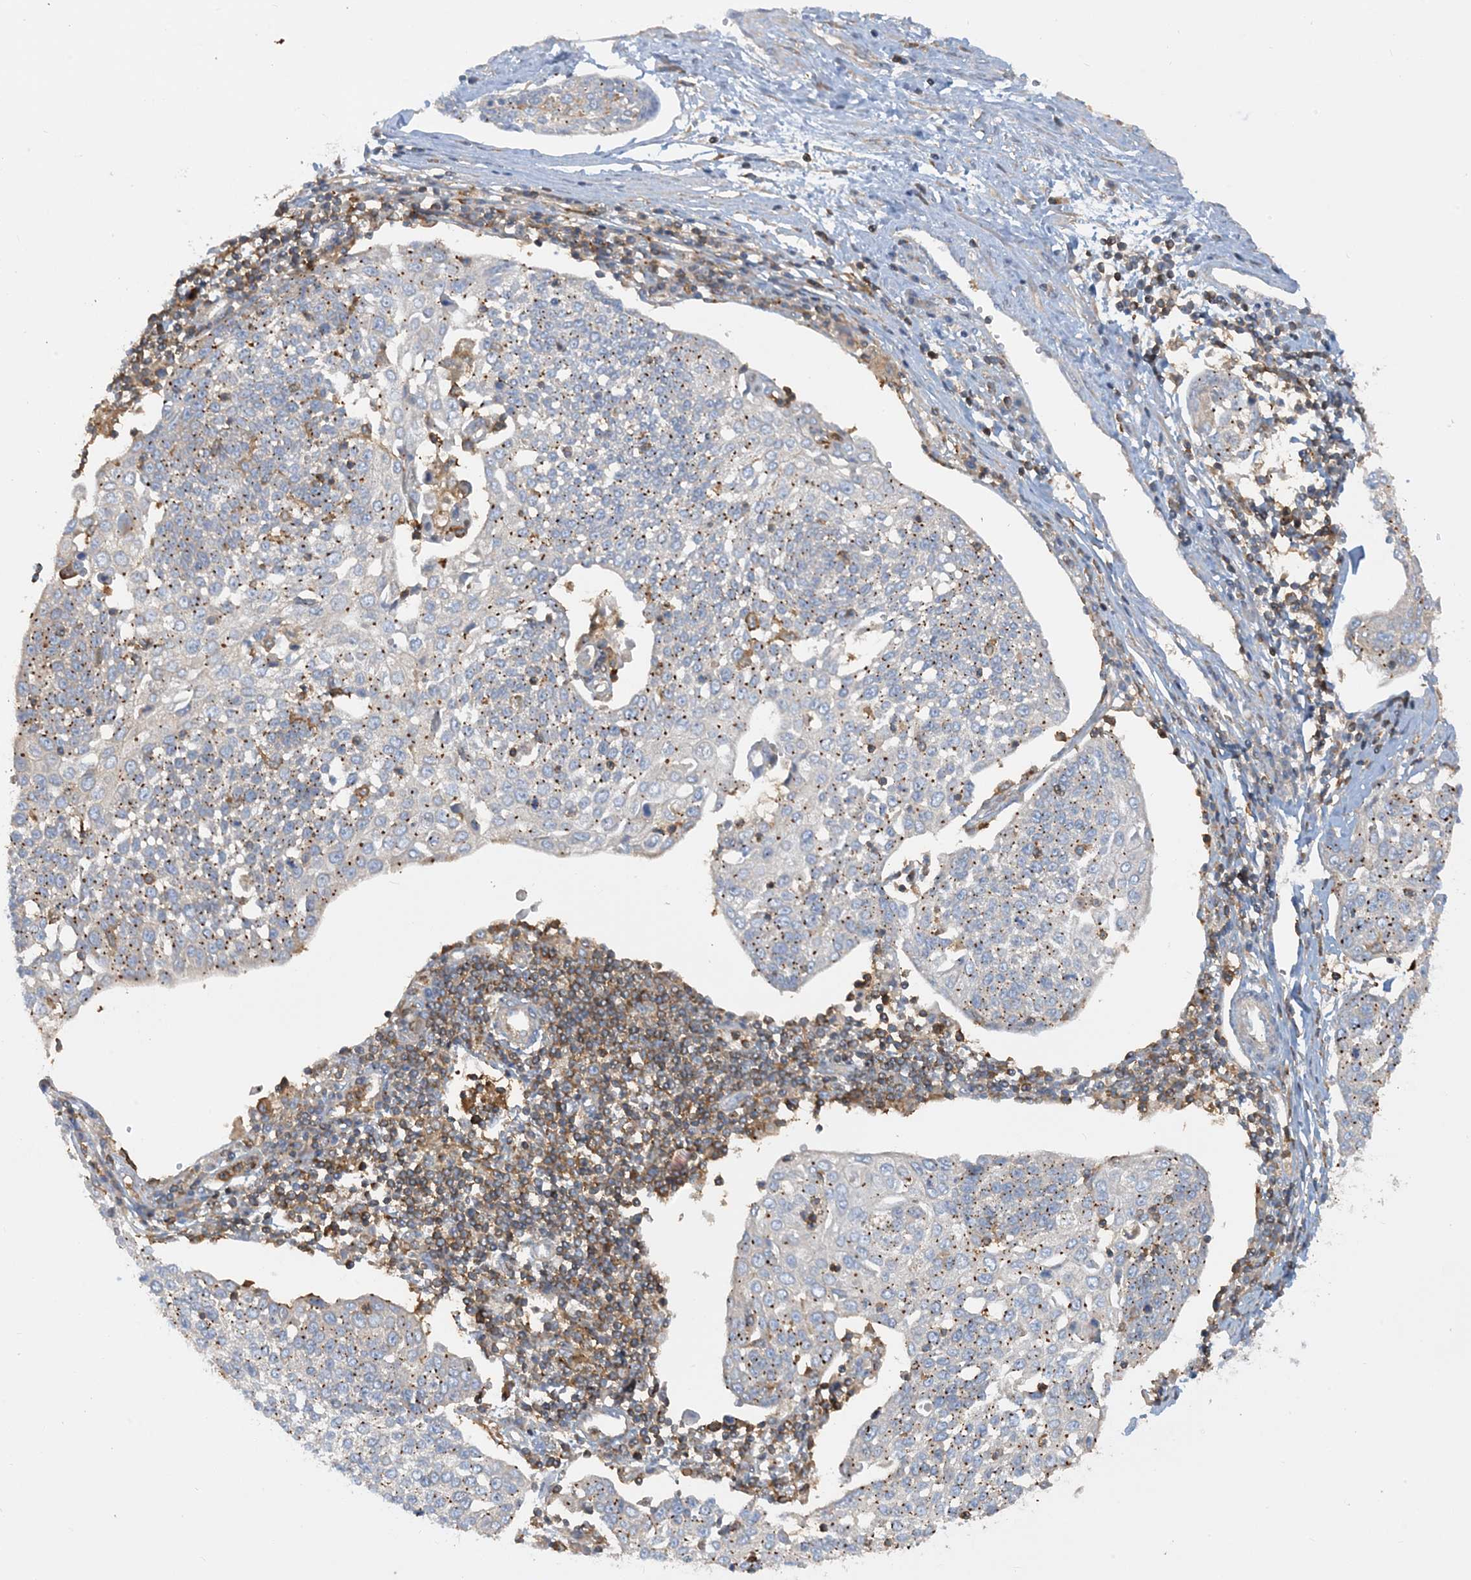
{"staining": {"intensity": "weak", "quantity": ">75%", "location": "cytoplasmic/membranous"}, "tissue": "cervical cancer", "cell_type": "Tumor cells", "image_type": "cancer", "snomed": [{"axis": "morphology", "description": "Squamous cell carcinoma, NOS"}, {"axis": "topography", "description": "Cervix"}], "caption": "Cervical cancer was stained to show a protein in brown. There is low levels of weak cytoplasmic/membranous expression in approximately >75% of tumor cells.", "gene": "SFMBT2", "patient": {"sex": "female", "age": 34}}